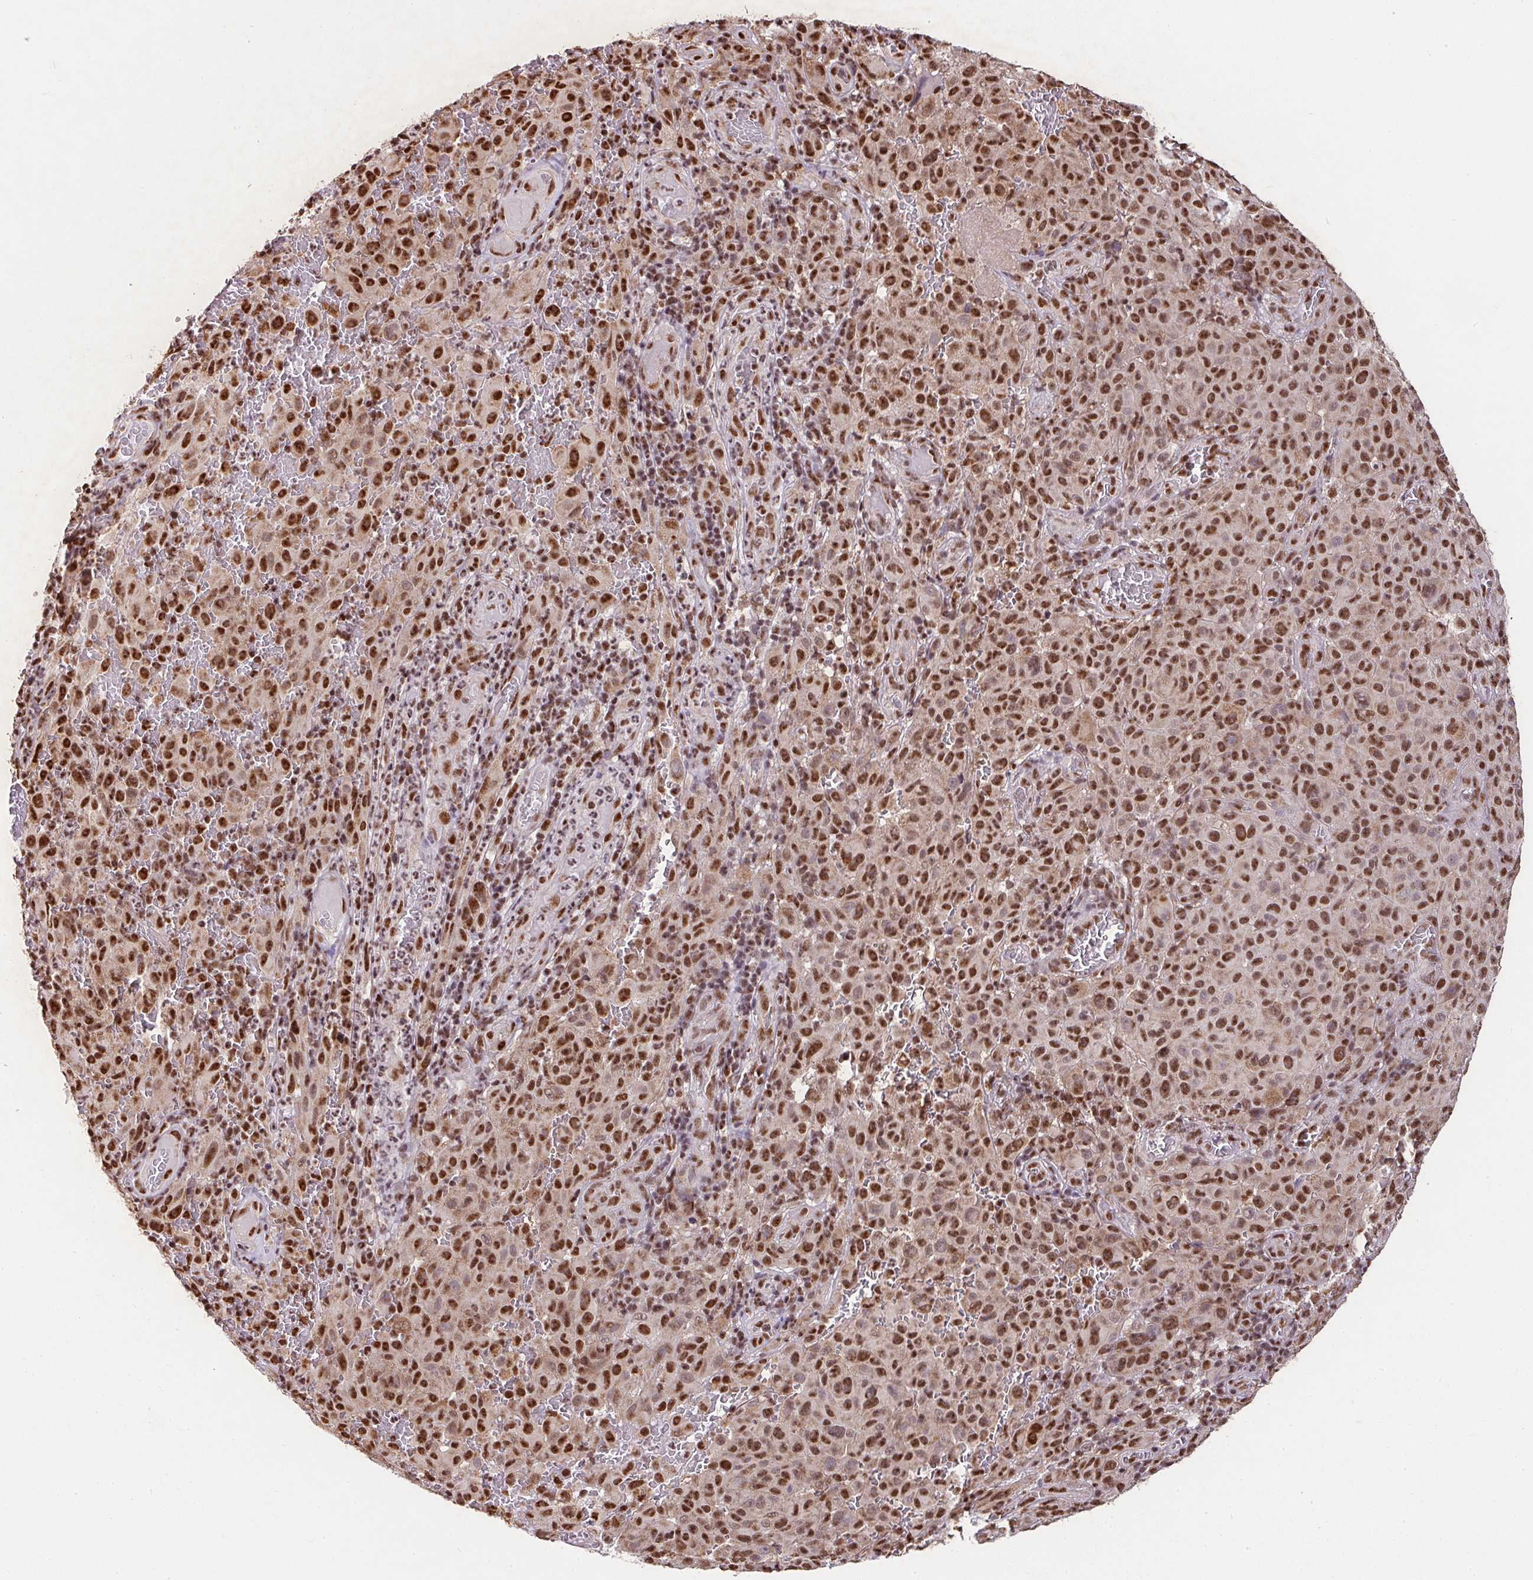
{"staining": {"intensity": "strong", "quantity": ">75%", "location": "nuclear"}, "tissue": "melanoma", "cell_type": "Tumor cells", "image_type": "cancer", "snomed": [{"axis": "morphology", "description": "Malignant melanoma, NOS"}, {"axis": "topography", "description": "Skin"}], "caption": "This is a photomicrograph of immunohistochemistry (IHC) staining of melanoma, which shows strong staining in the nuclear of tumor cells.", "gene": "PLK1", "patient": {"sex": "female", "age": 82}}